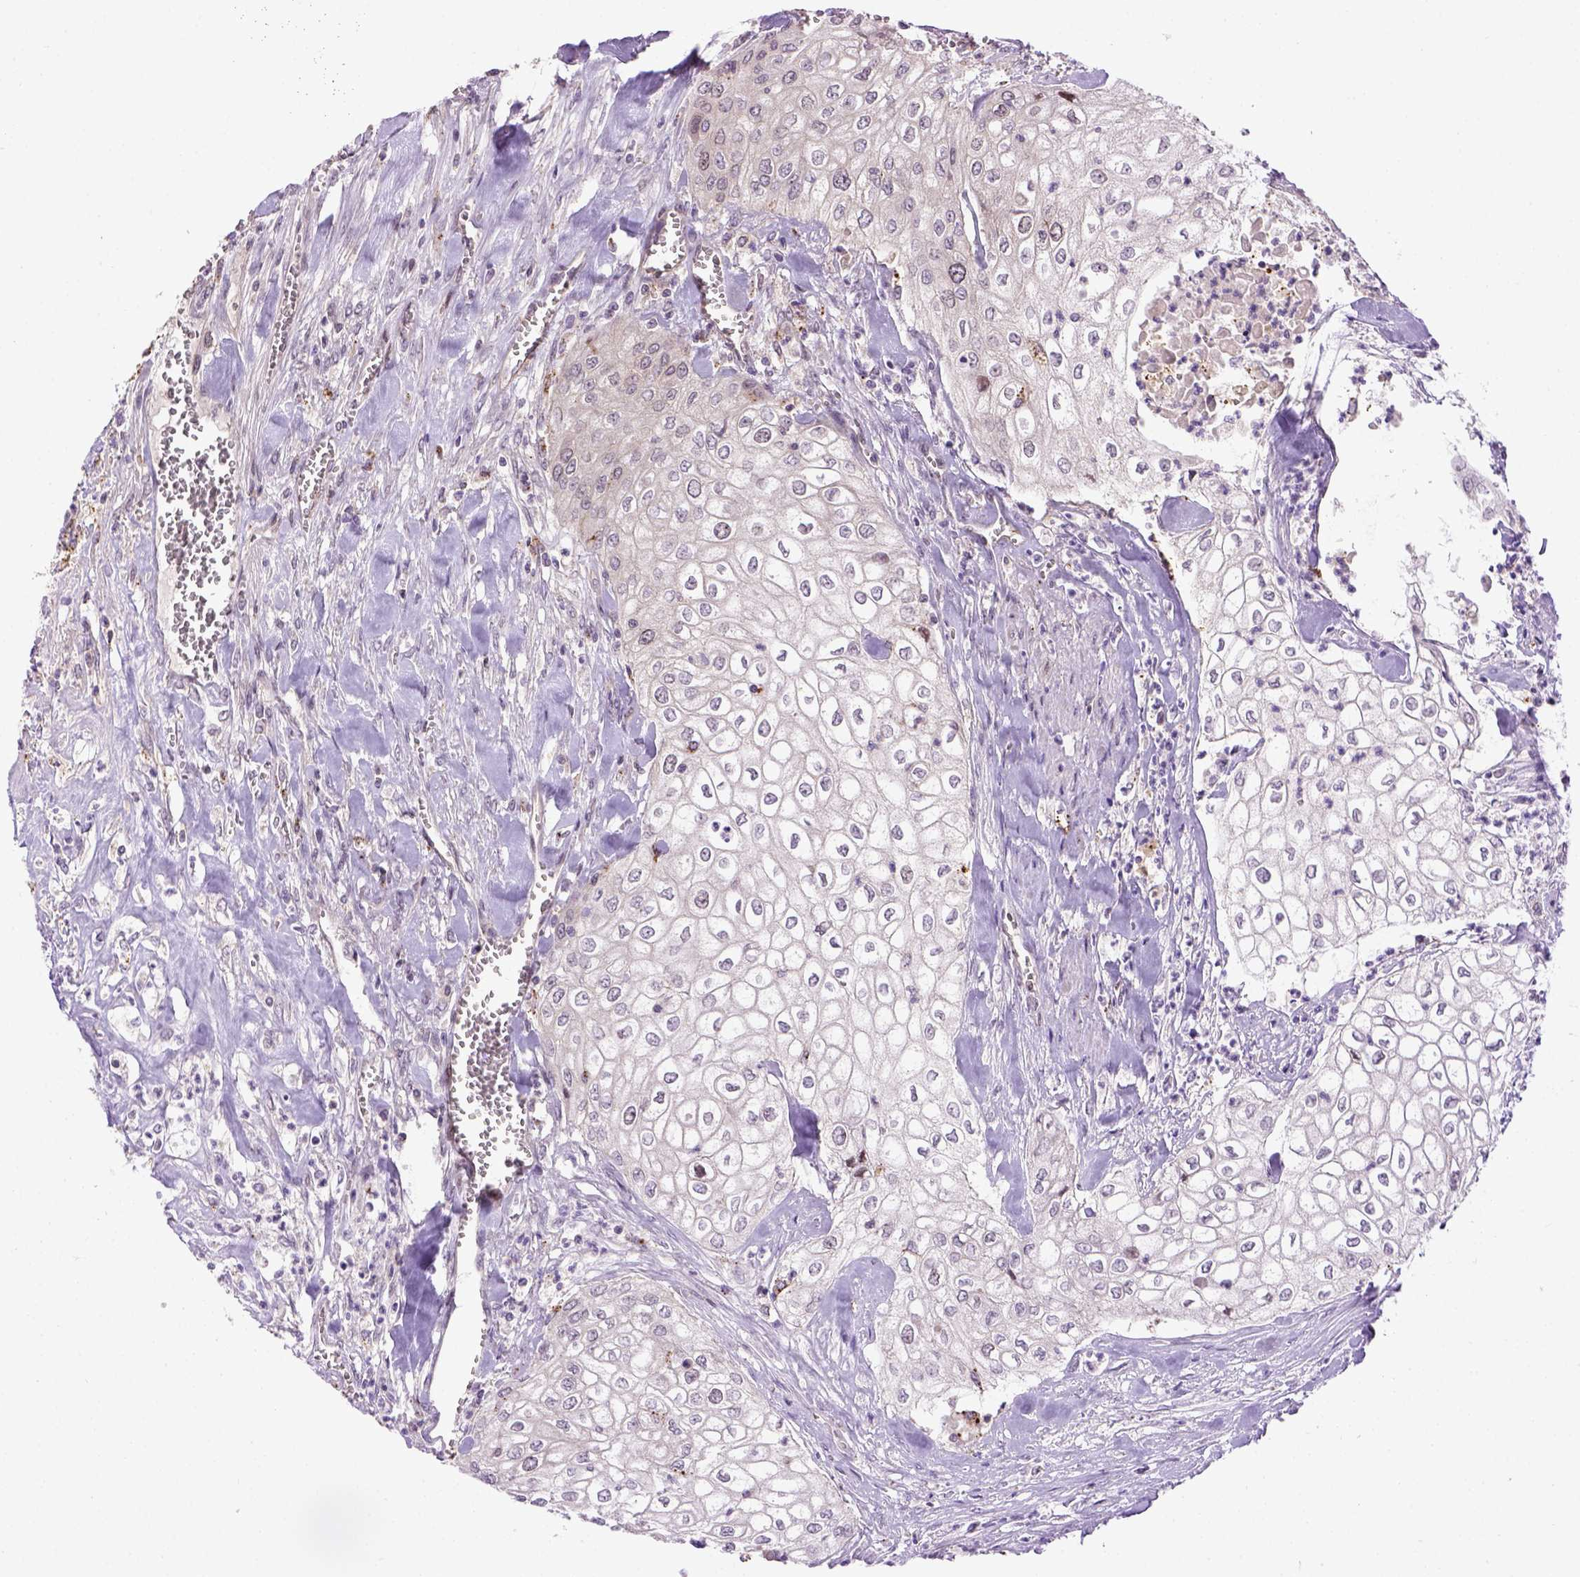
{"staining": {"intensity": "negative", "quantity": "none", "location": "none"}, "tissue": "urothelial cancer", "cell_type": "Tumor cells", "image_type": "cancer", "snomed": [{"axis": "morphology", "description": "Urothelial carcinoma, High grade"}, {"axis": "topography", "description": "Urinary bladder"}], "caption": "Tumor cells show no significant protein staining in urothelial cancer. Nuclei are stained in blue.", "gene": "KAZN", "patient": {"sex": "male", "age": 62}}